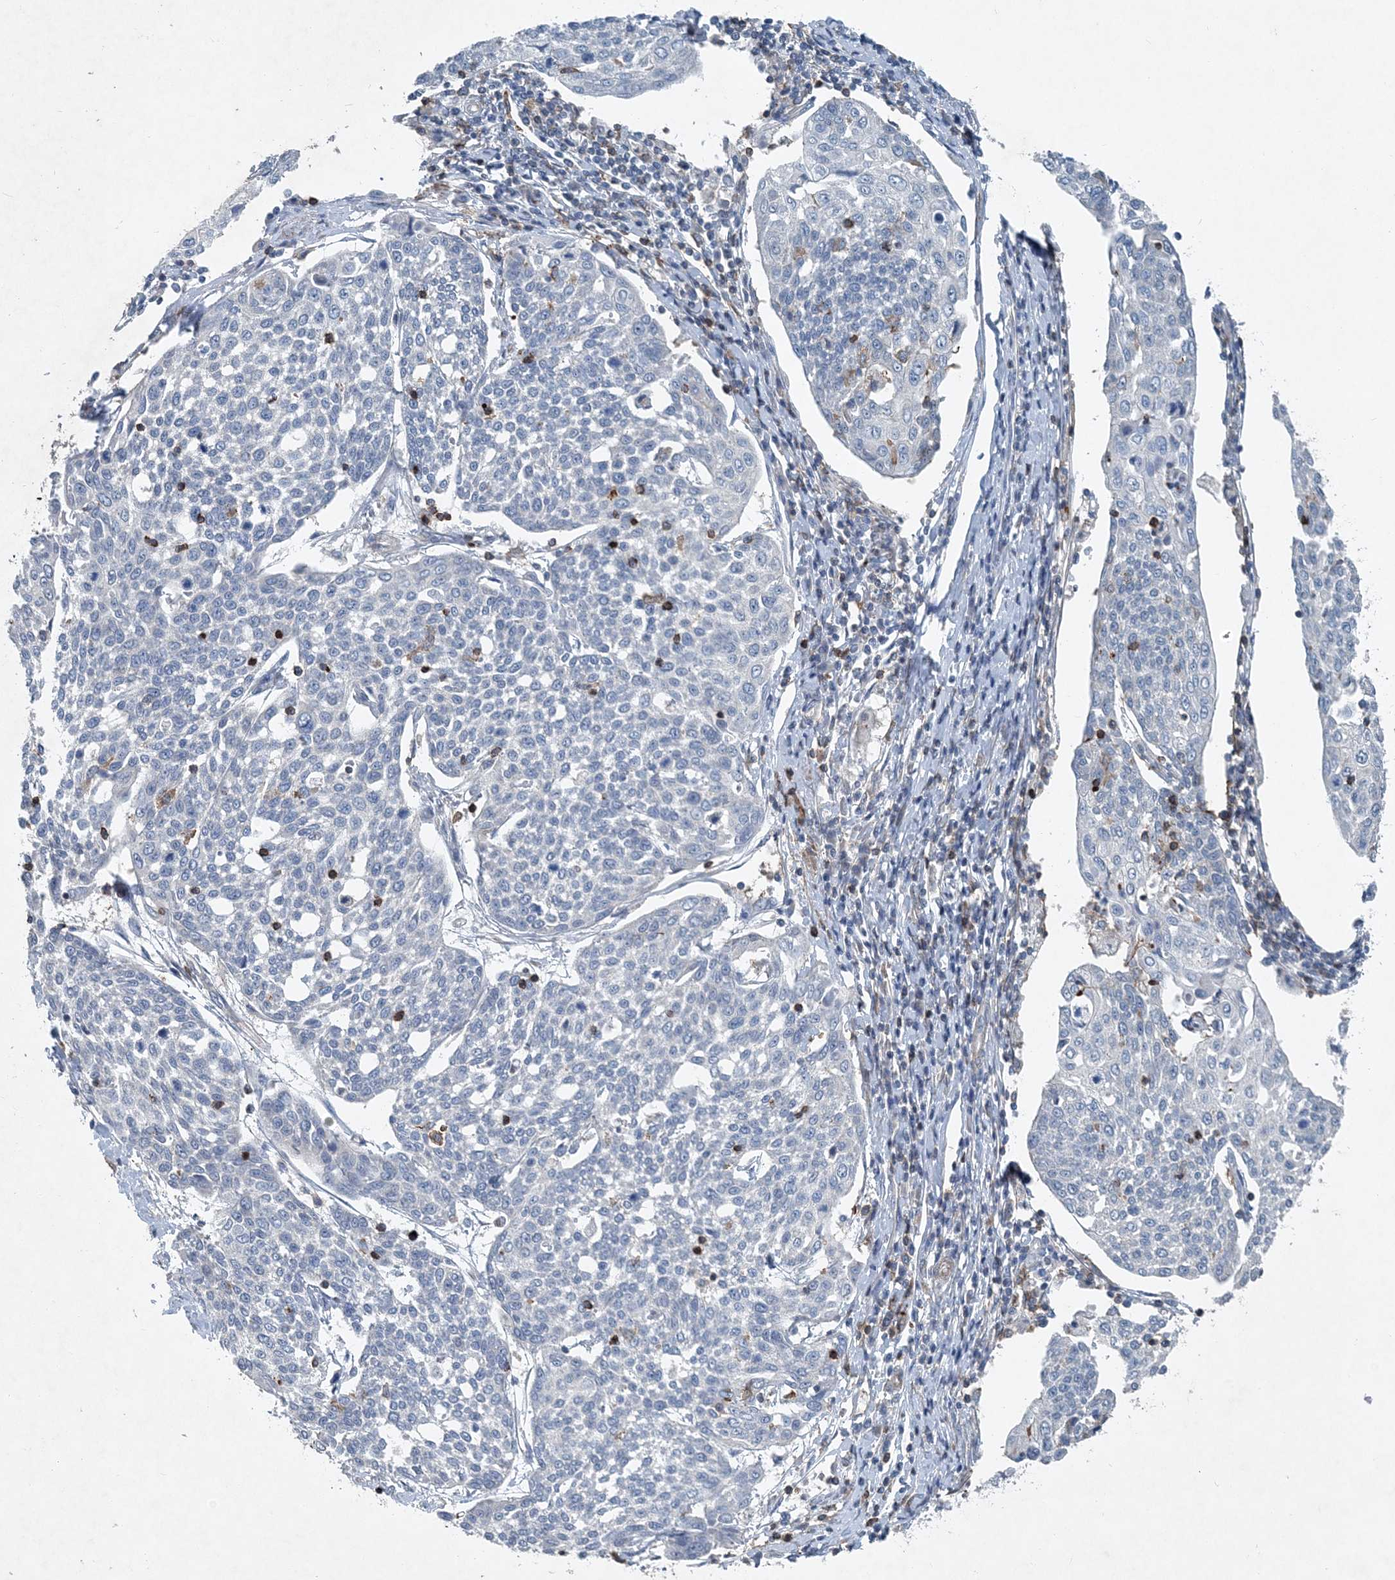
{"staining": {"intensity": "negative", "quantity": "none", "location": "none"}, "tissue": "cervical cancer", "cell_type": "Tumor cells", "image_type": "cancer", "snomed": [{"axis": "morphology", "description": "Squamous cell carcinoma, NOS"}, {"axis": "topography", "description": "Cervix"}], "caption": "Immunohistochemistry (IHC) image of cervical cancer stained for a protein (brown), which shows no expression in tumor cells. (DAB (3,3'-diaminobenzidine) IHC with hematoxylin counter stain).", "gene": "DGUOK", "patient": {"sex": "female", "age": 34}}